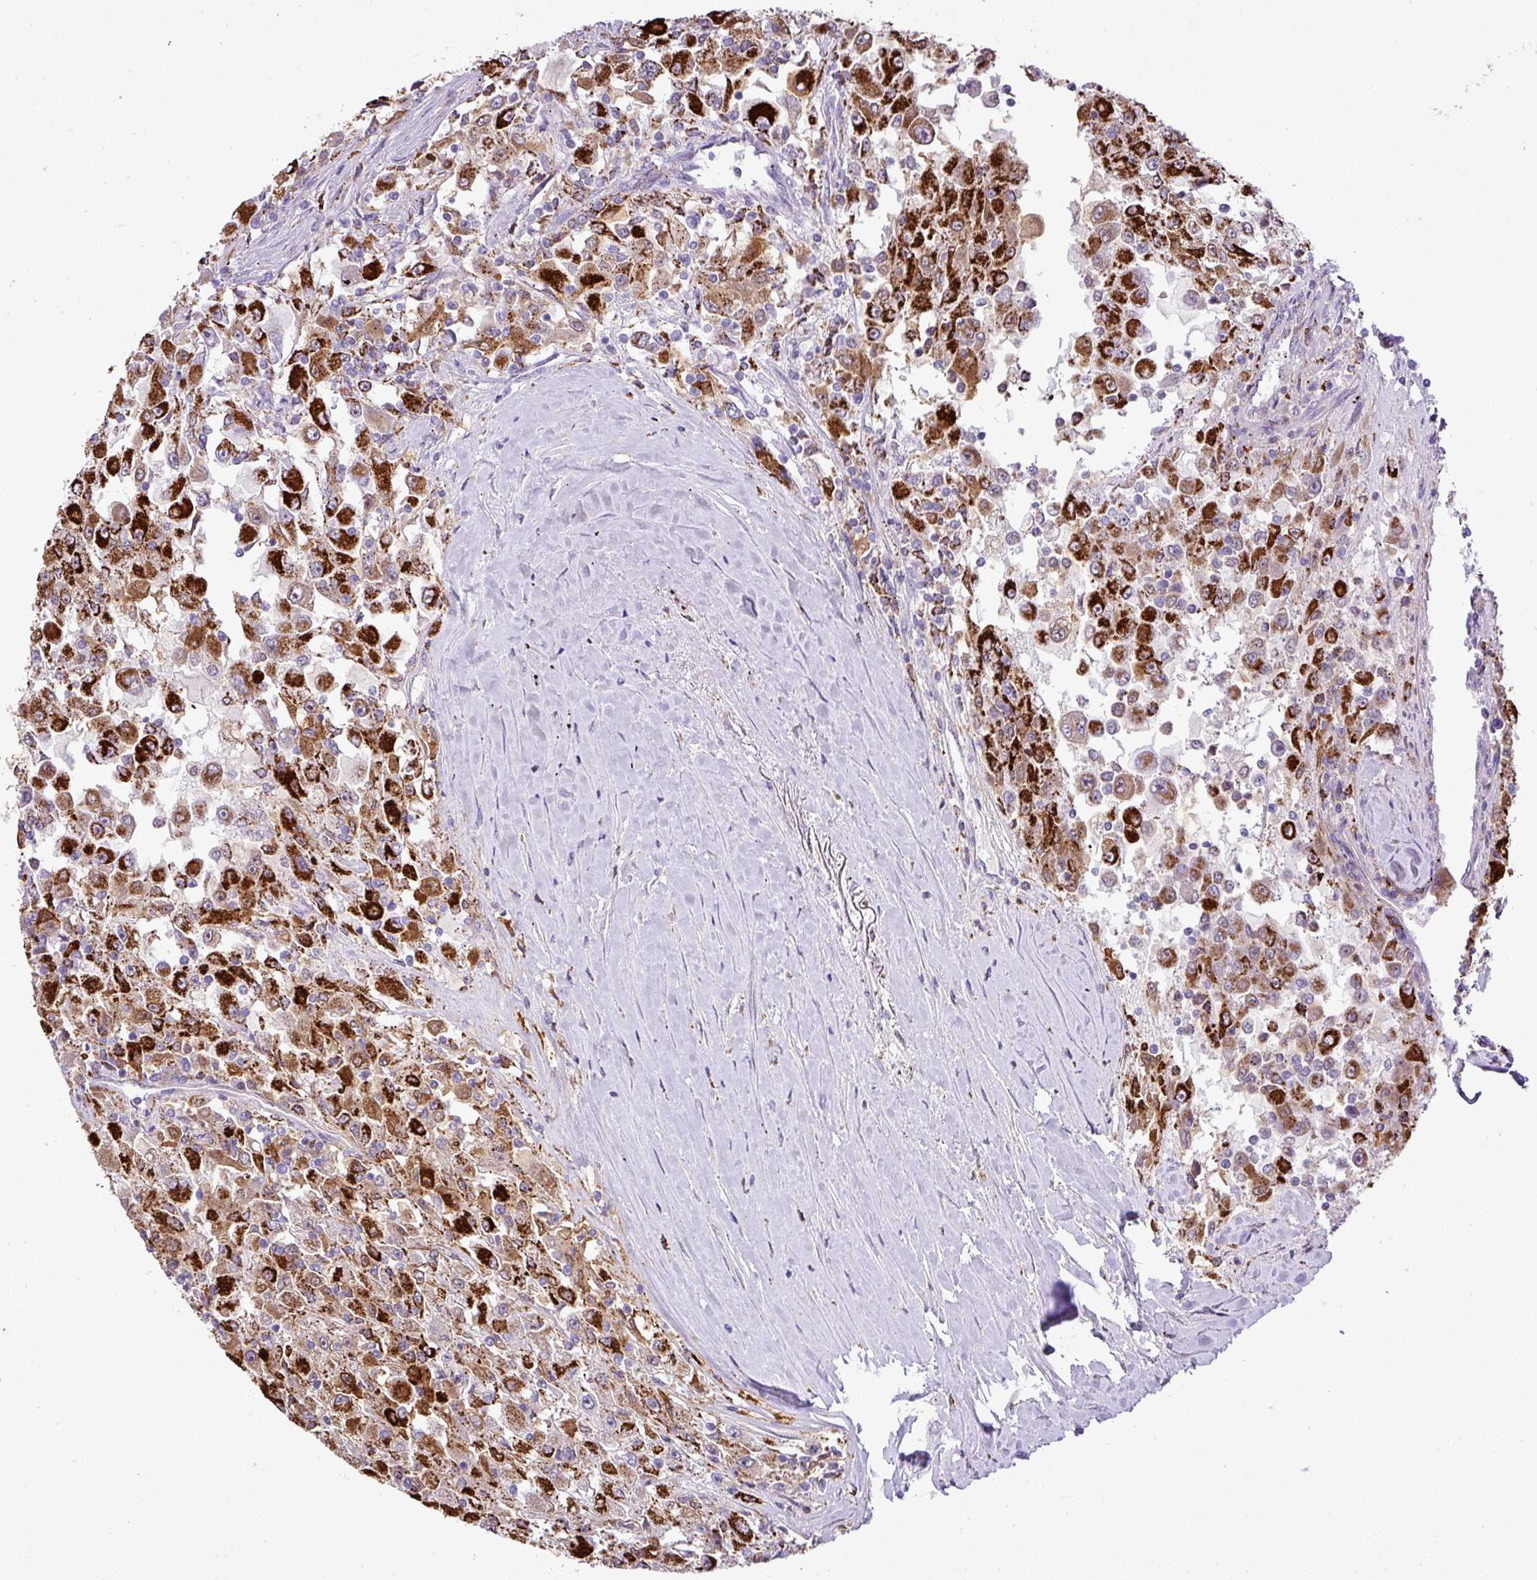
{"staining": {"intensity": "strong", "quantity": "25%-75%", "location": "cytoplasmic/membranous"}, "tissue": "renal cancer", "cell_type": "Tumor cells", "image_type": "cancer", "snomed": [{"axis": "morphology", "description": "Adenocarcinoma, NOS"}, {"axis": "topography", "description": "Kidney"}], "caption": "Human renal adenocarcinoma stained for a protein (brown) reveals strong cytoplasmic/membranous positive expression in approximately 25%-75% of tumor cells.", "gene": "SGPP1", "patient": {"sex": "female", "age": 67}}